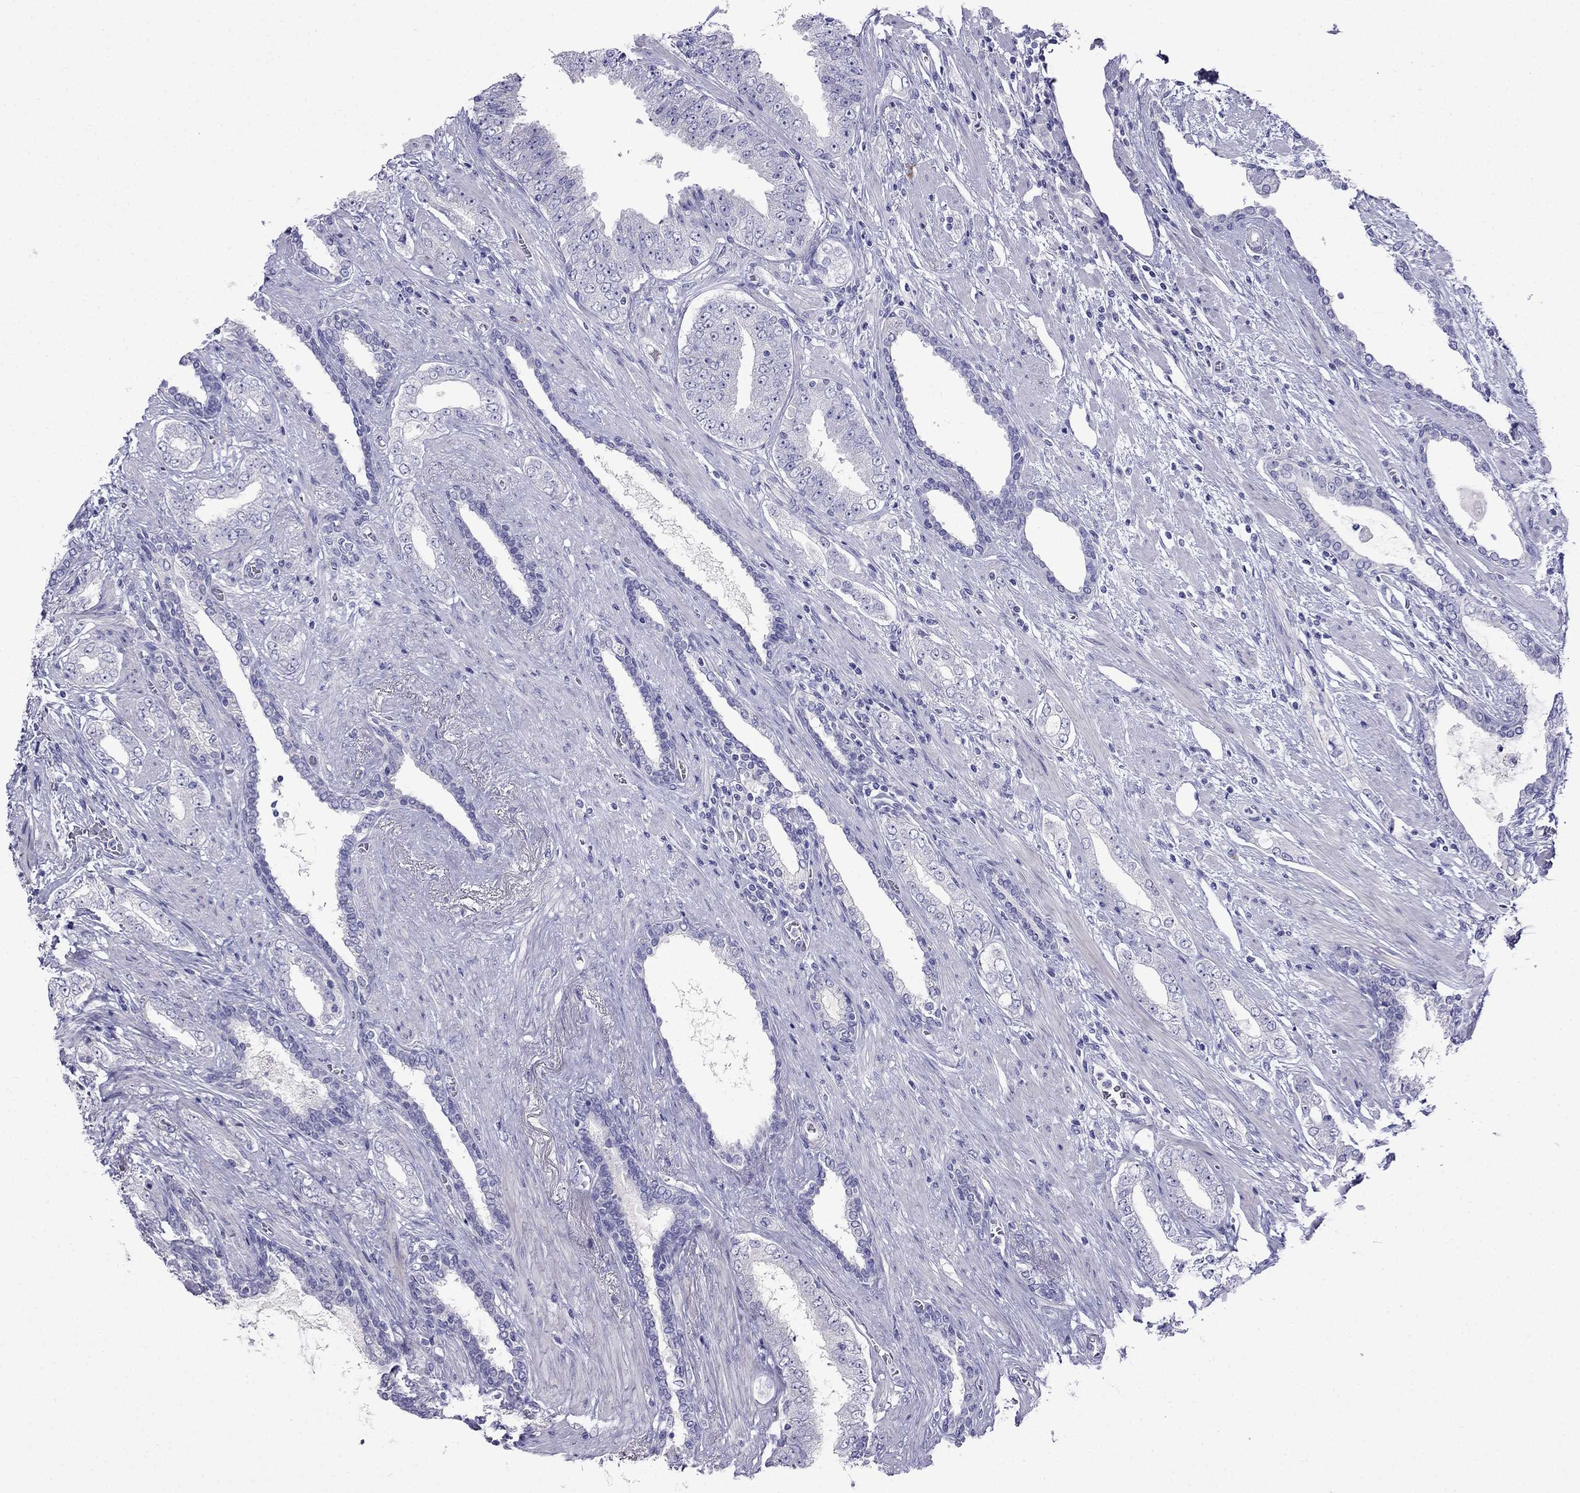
{"staining": {"intensity": "negative", "quantity": "none", "location": "none"}, "tissue": "prostate cancer", "cell_type": "Tumor cells", "image_type": "cancer", "snomed": [{"axis": "morphology", "description": "Adenocarcinoma, Low grade"}, {"axis": "topography", "description": "Prostate and seminal vesicle, NOS"}], "caption": "Immunohistochemical staining of human prostate cancer (low-grade adenocarcinoma) shows no significant positivity in tumor cells.", "gene": "PATE1", "patient": {"sex": "male", "age": 61}}